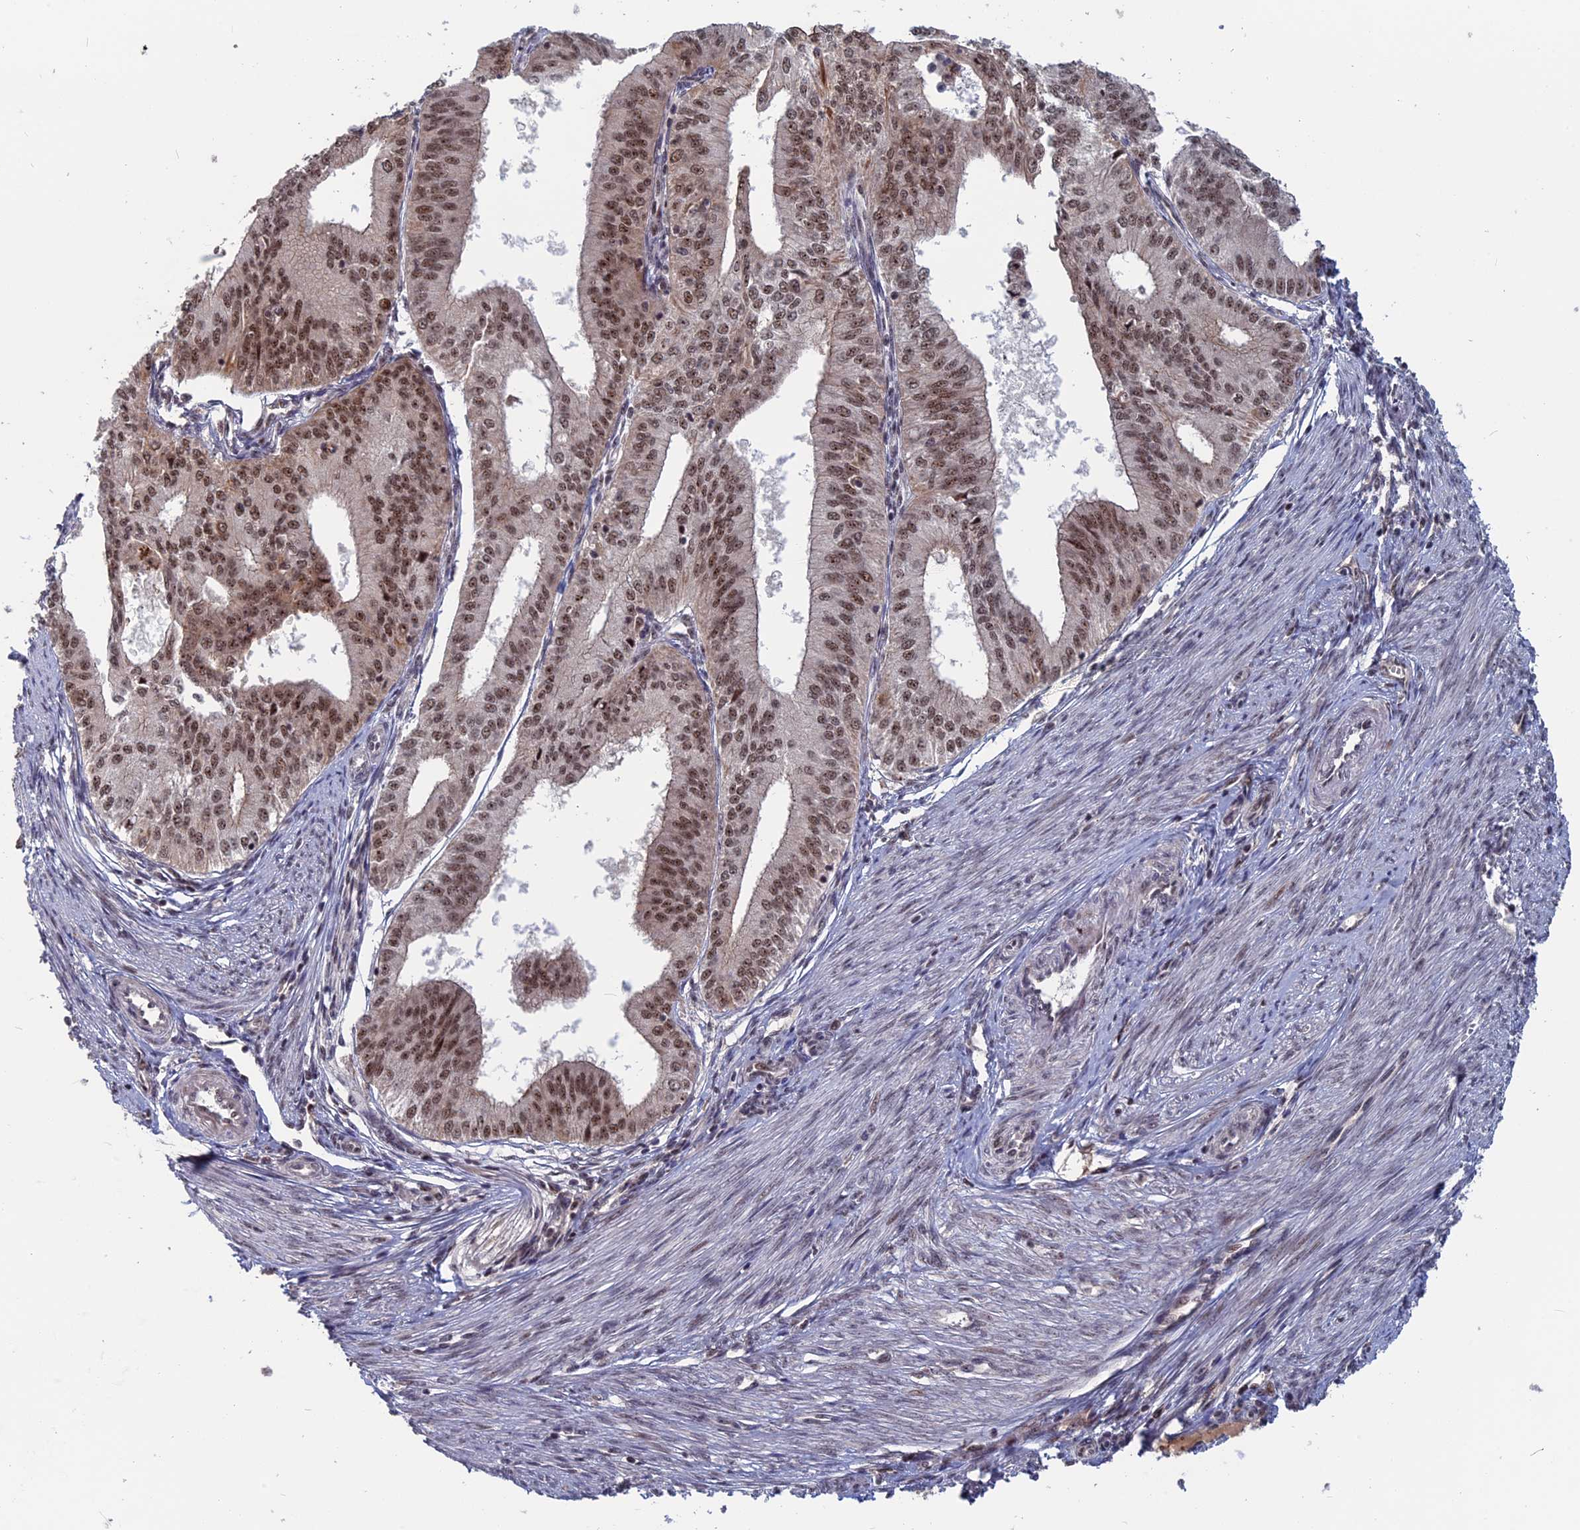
{"staining": {"intensity": "moderate", "quantity": ">75%", "location": "nuclear"}, "tissue": "endometrial cancer", "cell_type": "Tumor cells", "image_type": "cancer", "snomed": [{"axis": "morphology", "description": "Adenocarcinoma, NOS"}, {"axis": "topography", "description": "Endometrium"}], "caption": "Immunohistochemistry (DAB) staining of human endometrial cancer shows moderate nuclear protein expression in approximately >75% of tumor cells. (DAB IHC with brightfield microscopy, high magnification).", "gene": "CACTIN", "patient": {"sex": "female", "age": 50}}